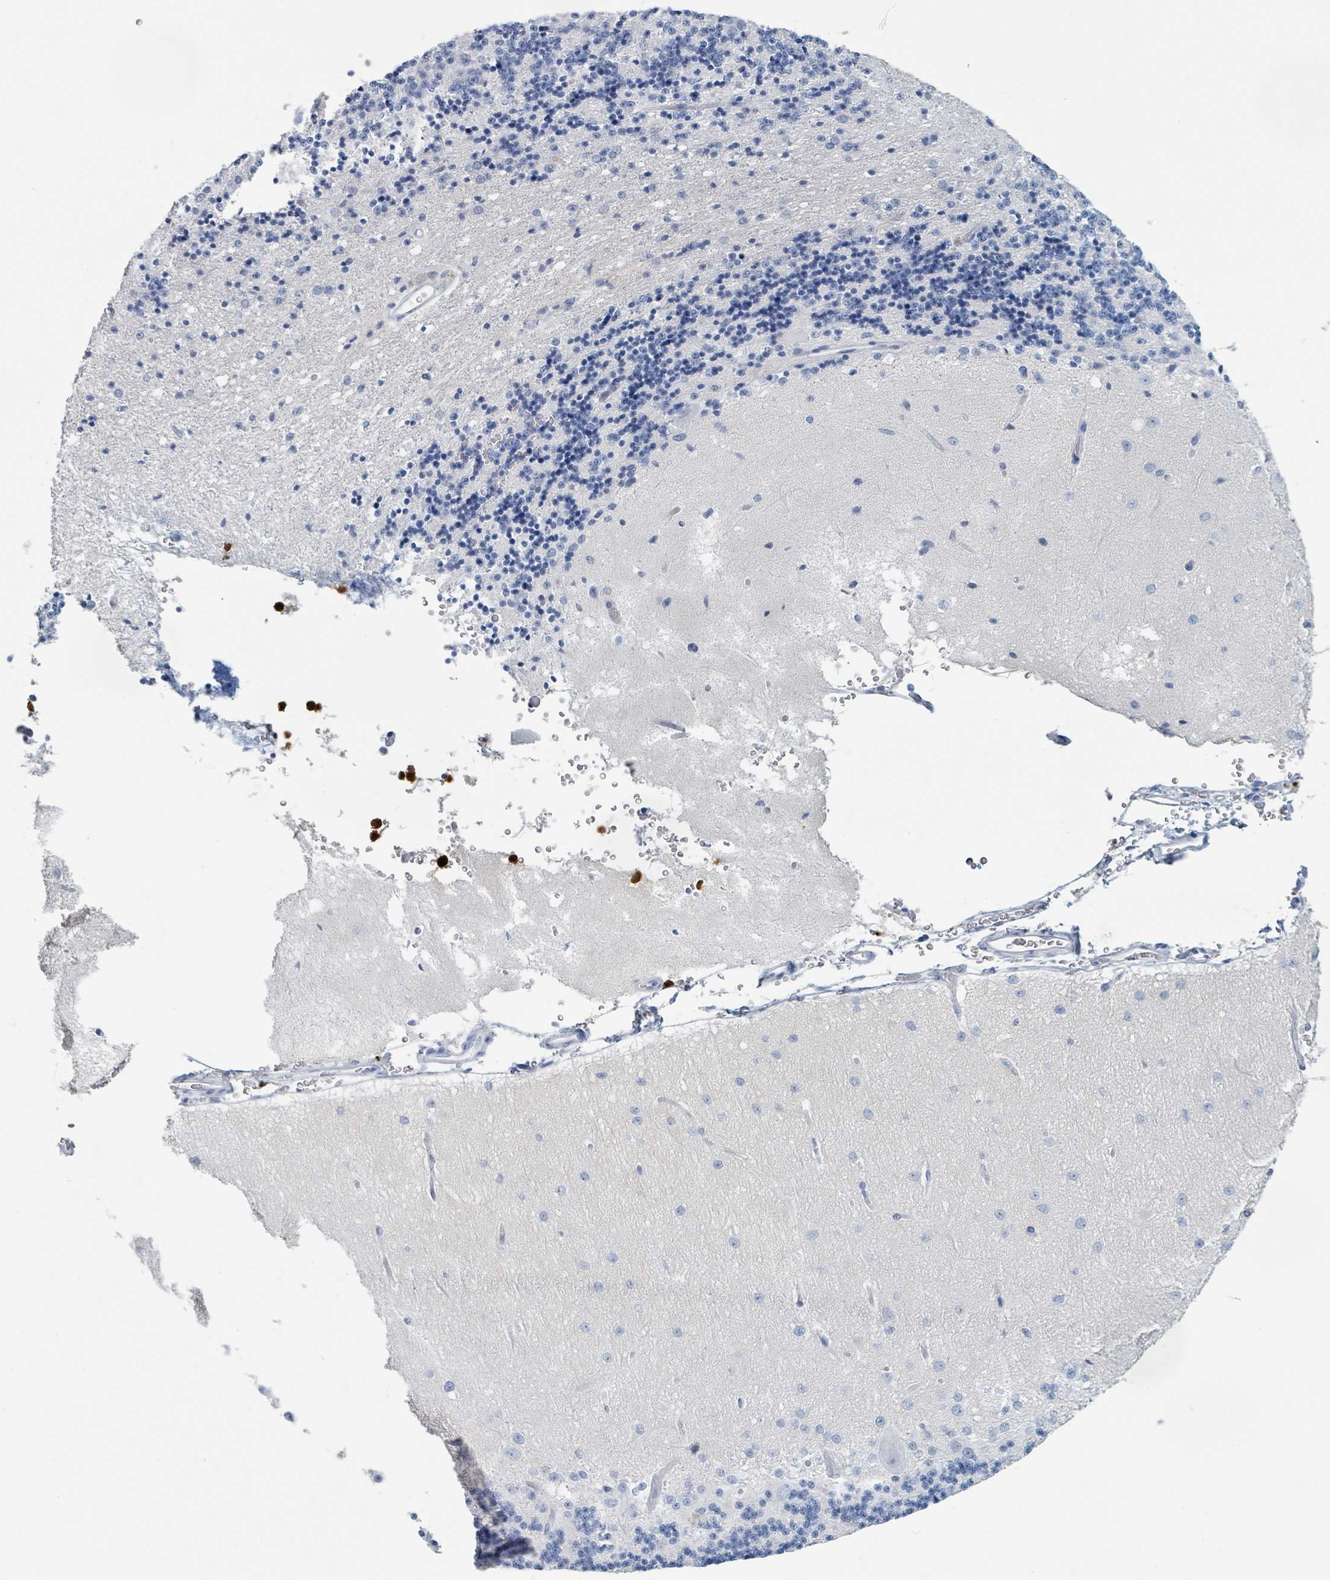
{"staining": {"intensity": "negative", "quantity": "none", "location": "none"}, "tissue": "cerebellum", "cell_type": "Cells in granular layer", "image_type": "normal", "snomed": [{"axis": "morphology", "description": "Normal tissue, NOS"}, {"axis": "topography", "description": "Cerebellum"}], "caption": "Immunohistochemistry (IHC) image of unremarkable human cerebellum stained for a protein (brown), which exhibits no positivity in cells in granular layer.", "gene": "DEFA4", "patient": {"sex": "female", "age": 29}}